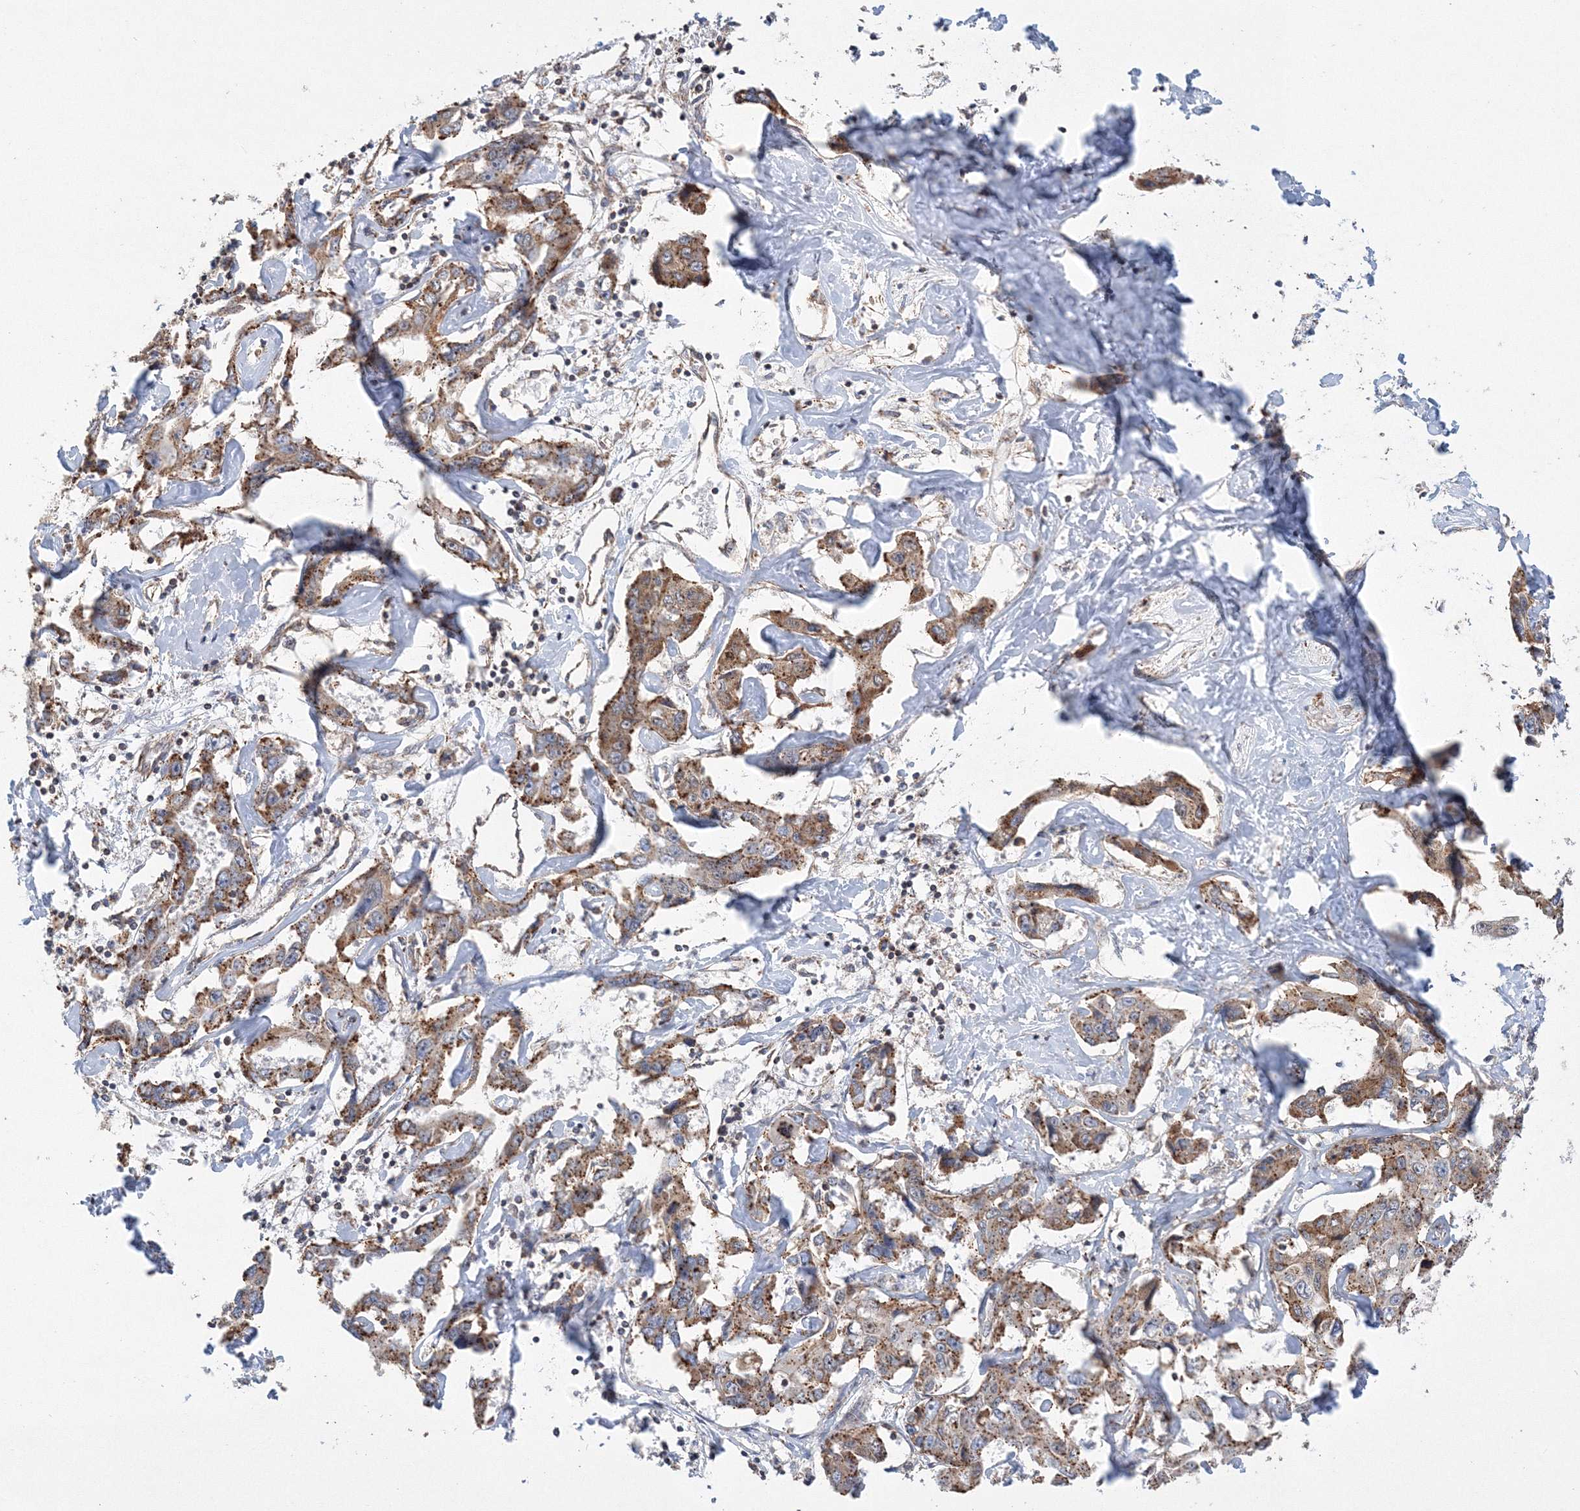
{"staining": {"intensity": "moderate", "quantity": ">75%", "location": "cytoplasmic/membranous"}, "tissue": "liver cancer", "cell_type": "Tumor cells", "image_type": "cancer", "snomed": [{"axis": "morphology", "description": "Cholangiocarcinoma"}, {"axis": "topography", "description": "Liver"}], "caption": "Human liver cancer (cholangiocarcinoma) stained with a protein marker exhibits moderate staining in tumor cells.", "gene": "AASDH", "patient": {"sex": "male", "age": 59}}